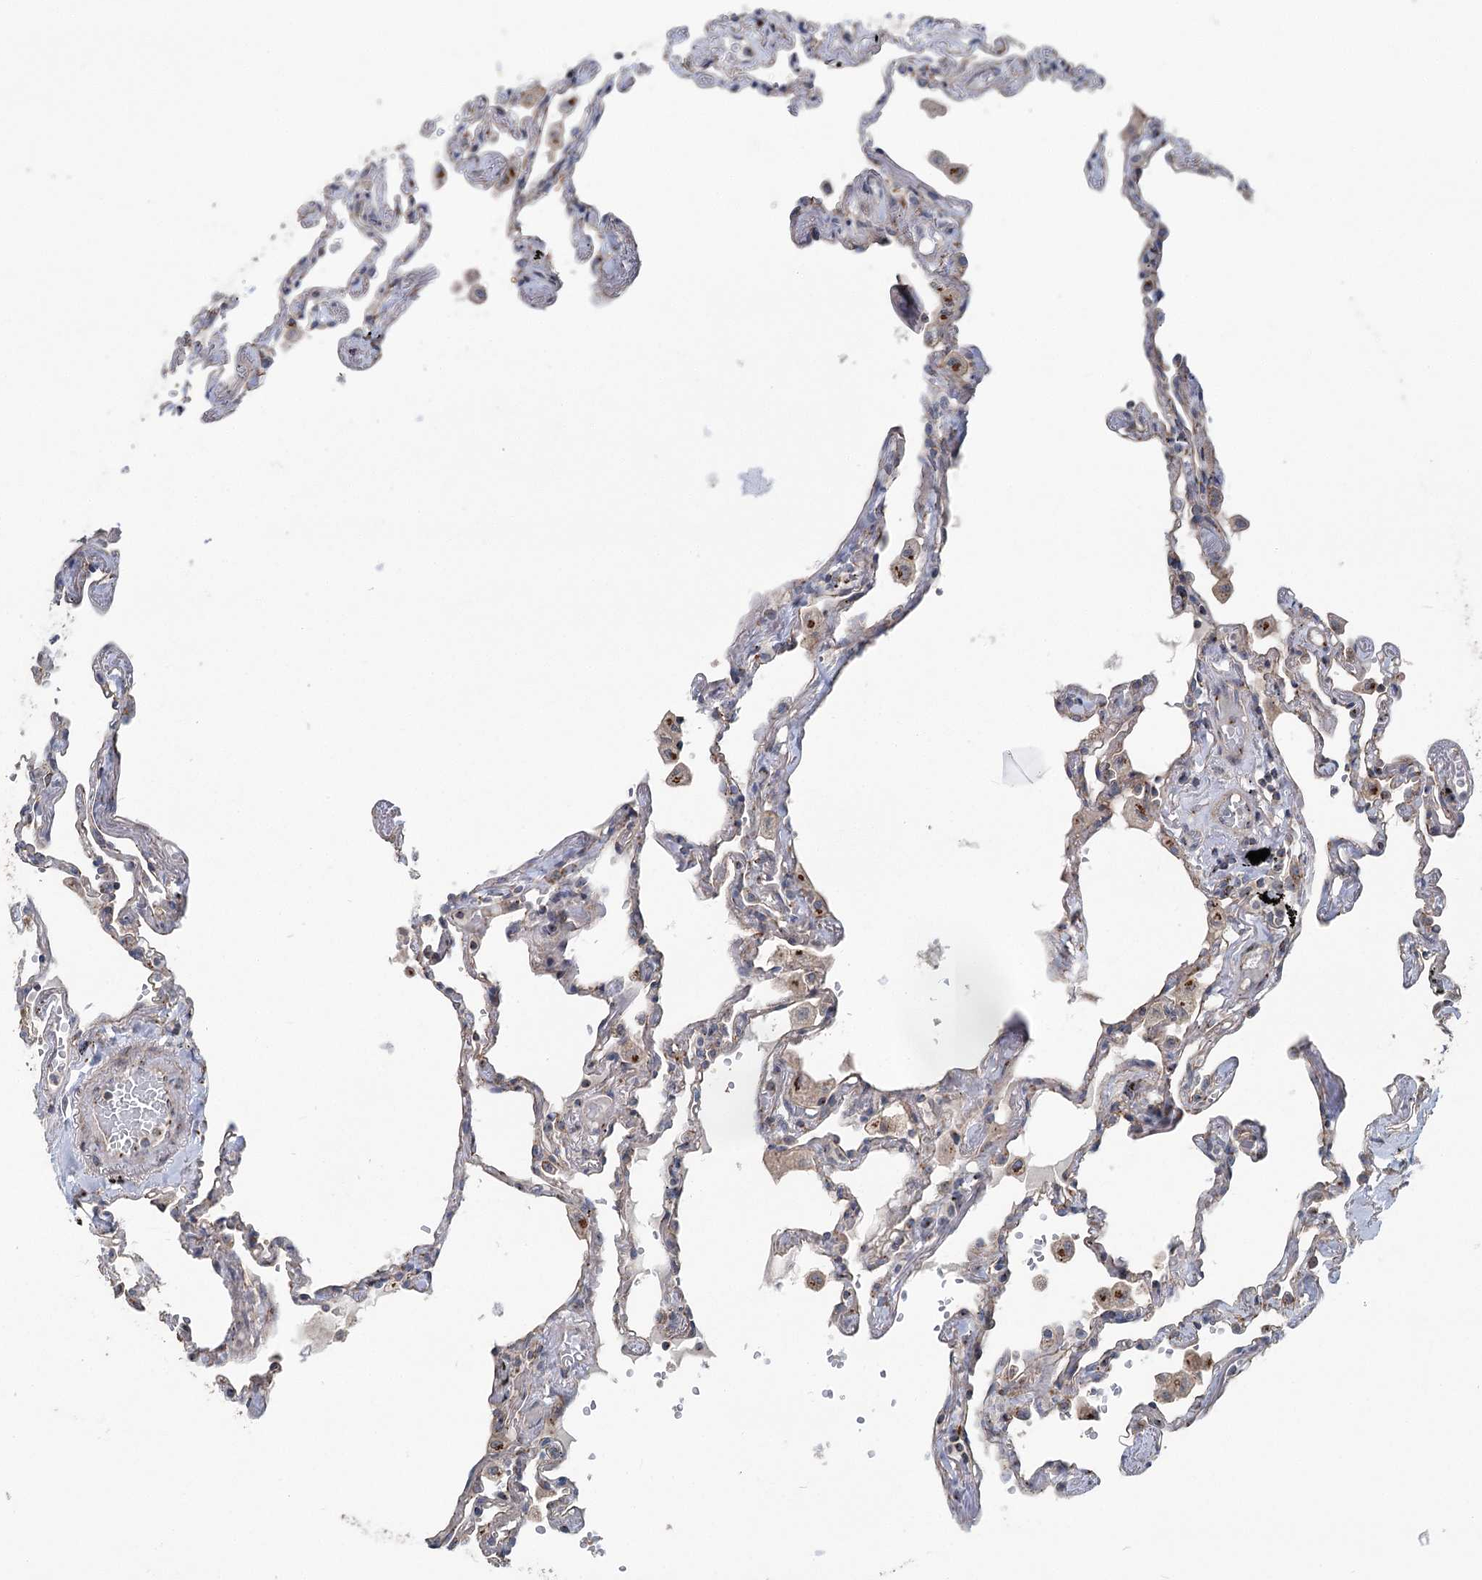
{"staining": {"intensity": "weak", "quantity": "<25%", "location": "cytoplasmic/membranous"}, "tissue": "lung", "cell_type": "Alveolar cells", "image_type": "normal", "snomed": [{"axis": "morphology", "description": "Normal tissue, NOS"}, {"axis": "topography", "description": "Lung"}], "caption": "This photomicrograph is of unremarkable lung stained with immunohistochemistry (IHC) to label a protein in brown with the nuclei are counter-stained blue. There is no staining in alveolar cells.", "gene": "ITIH5", "patient": {"sex": "female", "age": 67}}